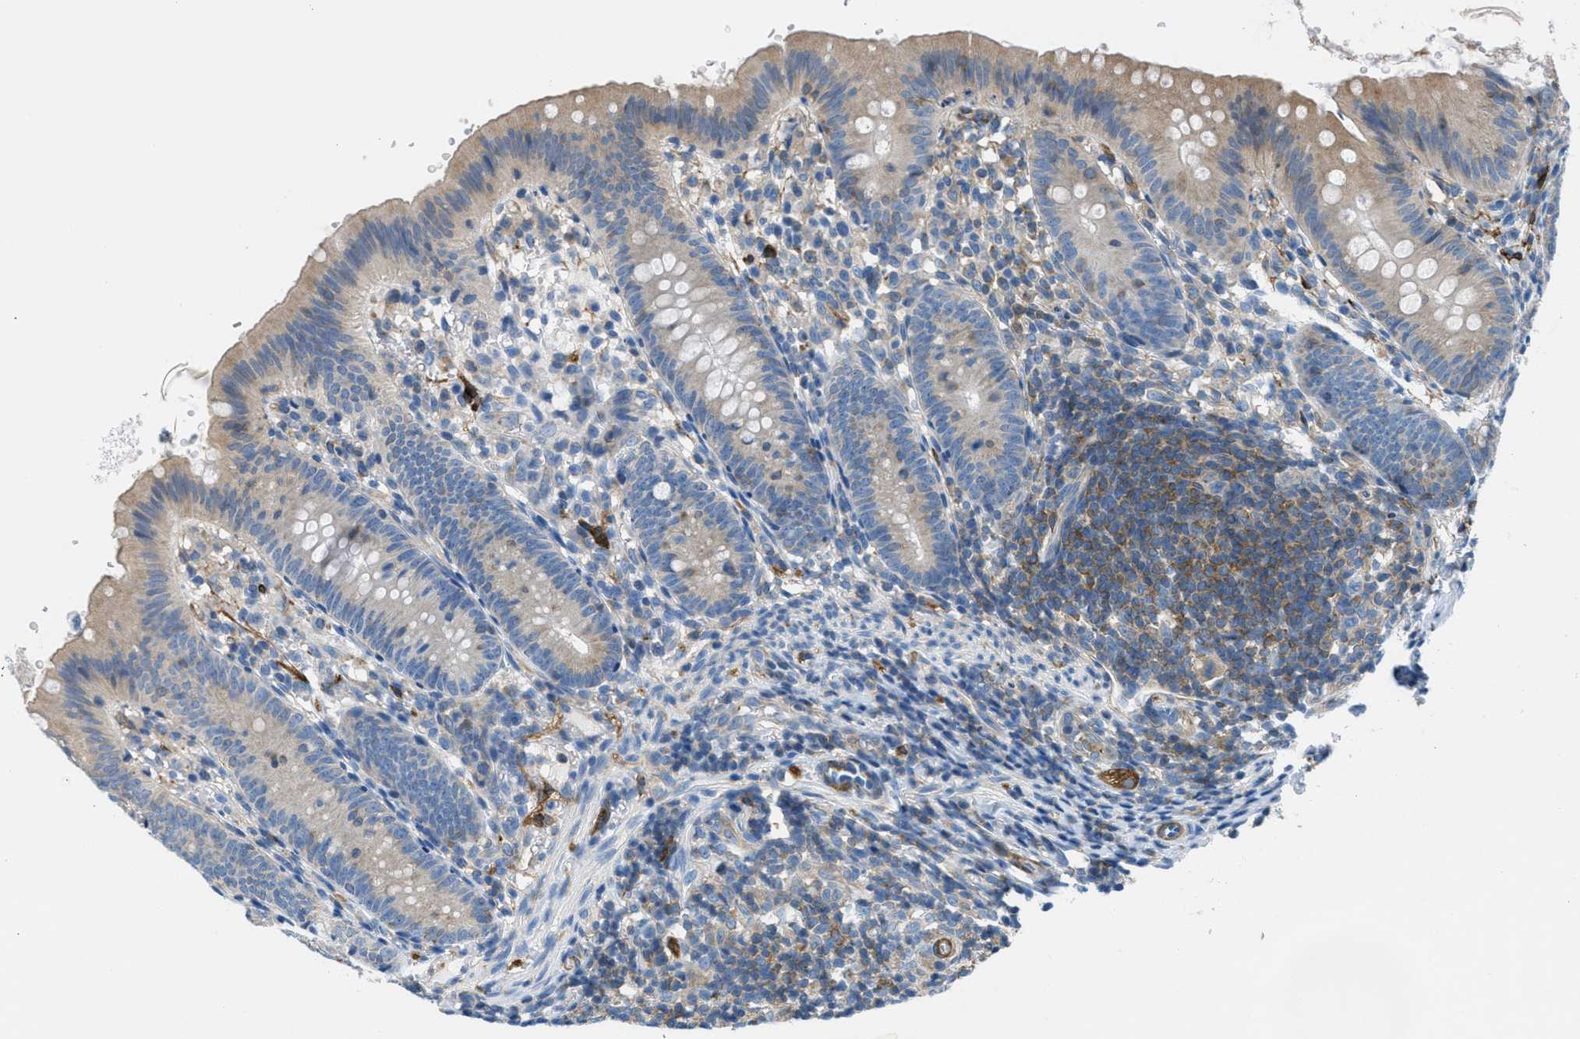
{"staining": {"intensity": "weak", "quantity": "25%-75%", "location": "cytoplasmic/membranous"}, "tissue": "appendix", "cell_type": "Glandular cells", "image_type": "normal", "snomed": [{"axis": "morphology", "description": "Normal tissue, NOS"}, {"axis": "topography", "description": "Appendix"}], "caption": "IHC (DAB (3,3'-diaminobenzidine)) staining of unremarkable human appendix exhibits weak cytoplasmic/membranous protein expression in about 25%-75% of glandular cells. (IHC, brightfield microscopy, high magnification).", "gene": "MAPRE2", "patient": {"sex": "male", "age": 1}}